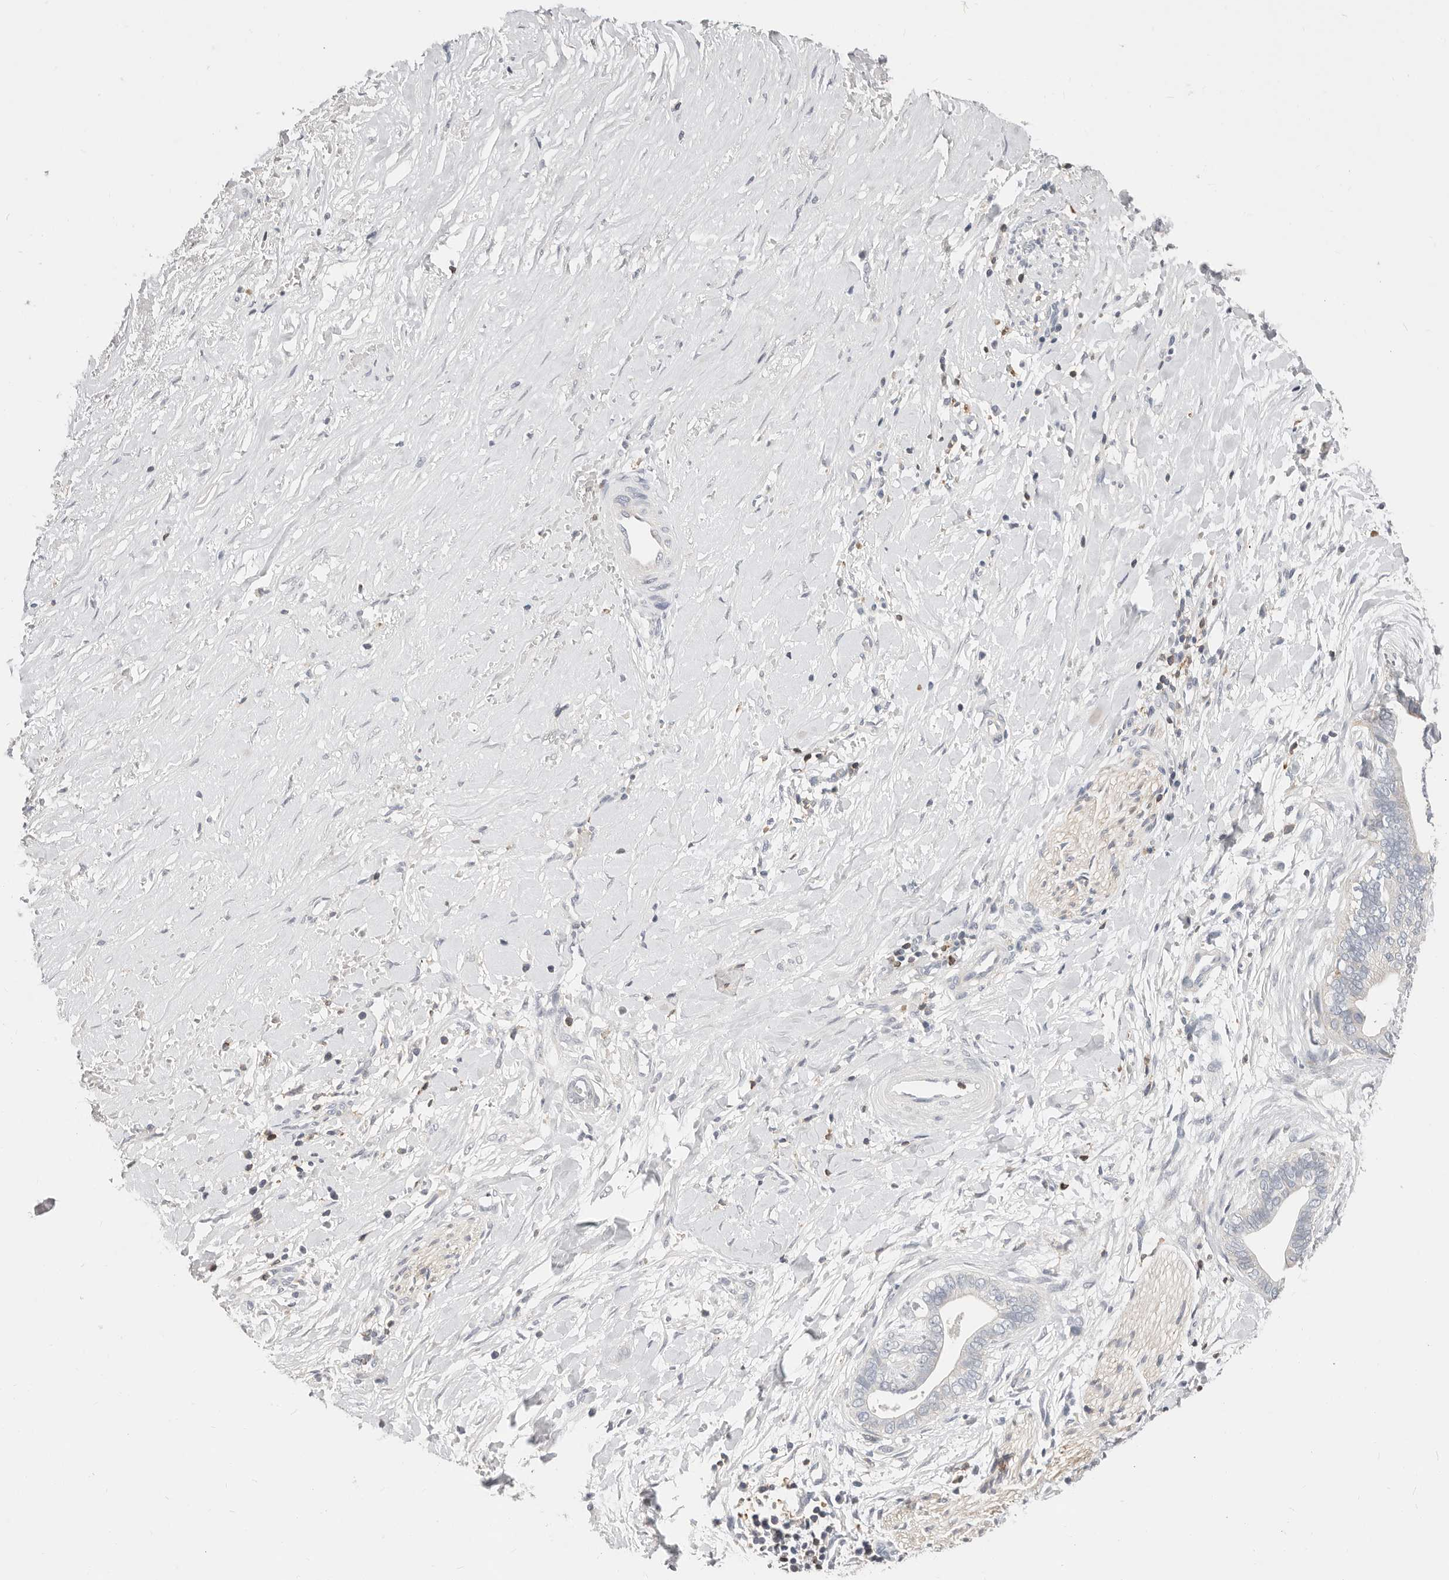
{"staining": {"intensity": "negative", "quantity": "none", "location": "none"}, "tissue": "liver cancer", "cell_type": "Tumor cells", "image_type": "cancer", "snomed": [{"axis": "morphology", "description": "Cholangiocarcinoma"}, {"axis": "topography", "description": "Liver"}], "caption": "Liver cancer (cholangiocarcinoma) stained for a protein using IHC demonstrates no positivity tumor cells.", "gene": "TMEM63B", "patient": {"sex": "female", "age": 79}}